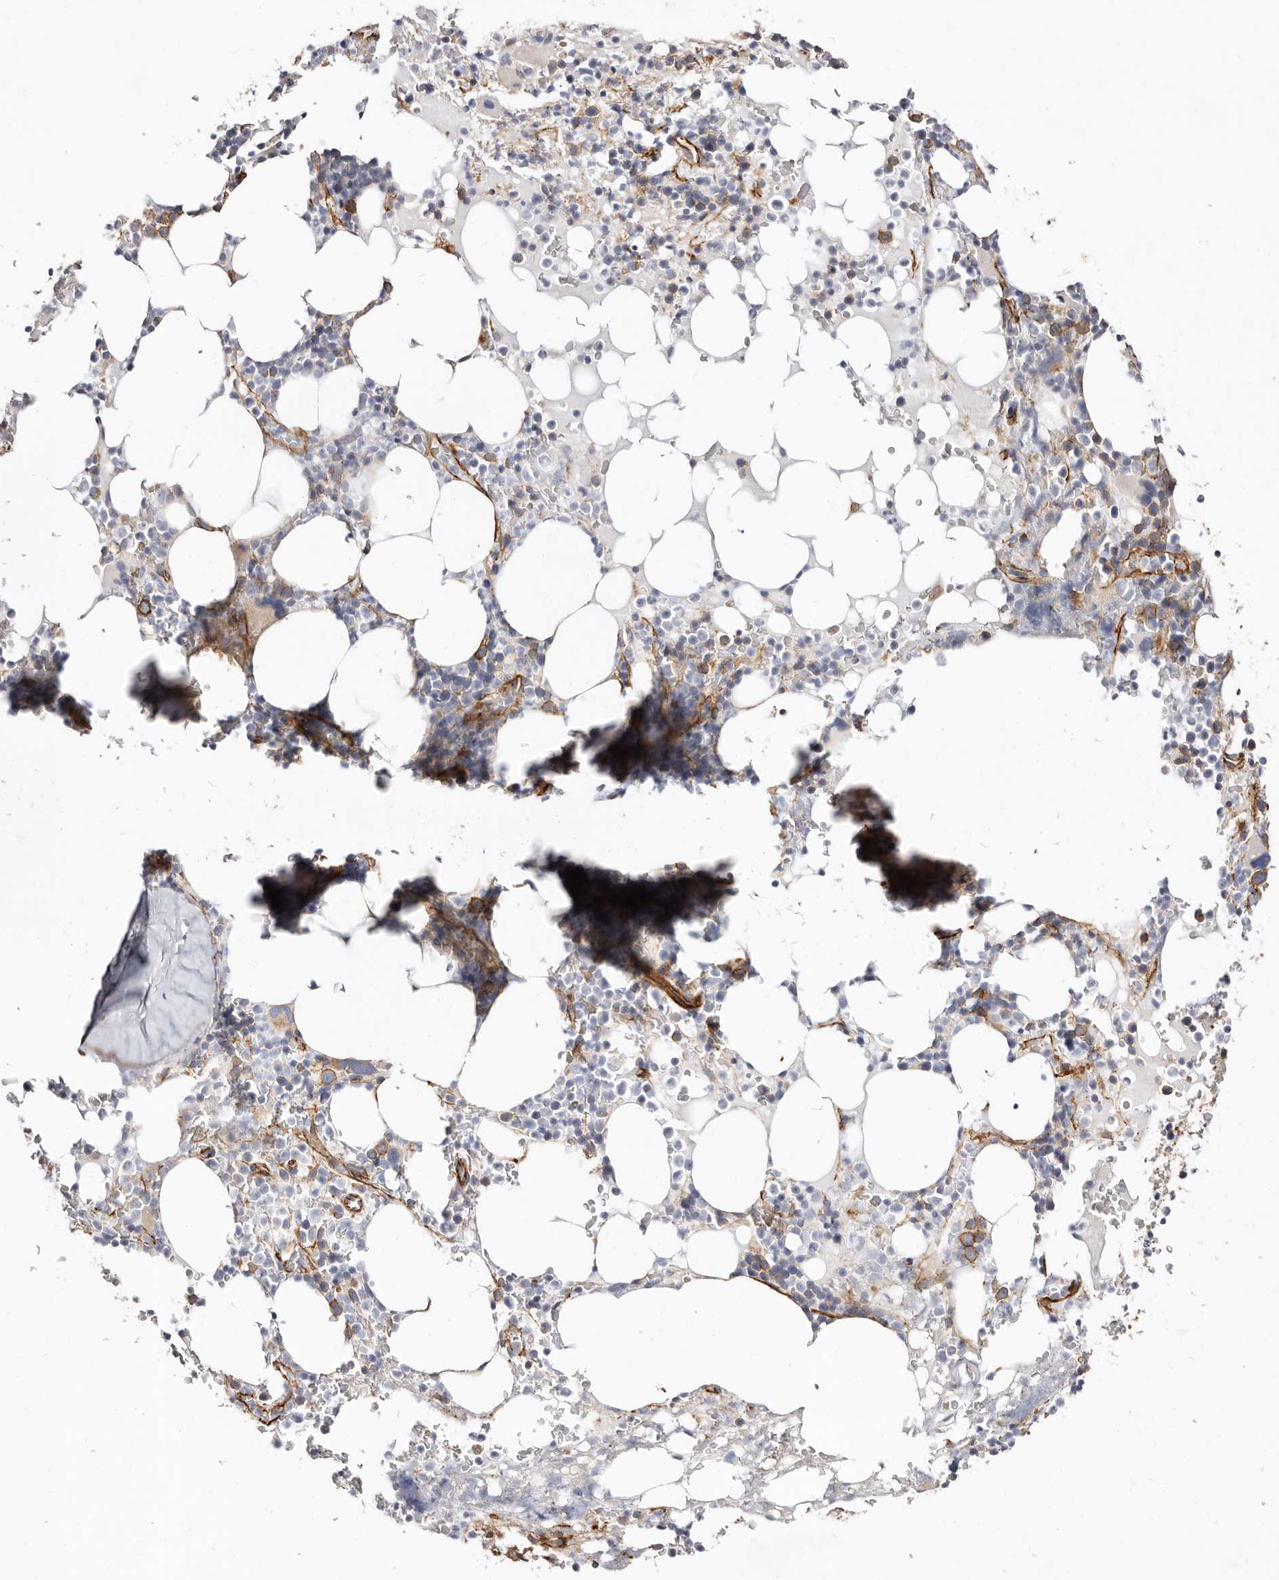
{"staining": {"intensity": "moderate", "quantity": "<25%", "location": "cytoplasmic/membranous"}, "tissue": "bone marrow", "cell_type": "Hematopoietic cells", "image_type": "normal", "snomed": [{"axis": "morphology", "description": "Normal tissue, NOS"}, {"axis": "topography", "description": "Bone marrow"}], "caption": "Protein staining by immunohistochemistry (IHC) demonstrates moderate cytoplasmic/membranous expression in about <25% of hematopoietic cells in normal bone marrow. The staining is performed using DAB brown chromogen to label protein expression. The nuclei are counter-stained blue using hematoxylin.", "gene": "CTNNB1", "patient": {"sex": "male", "age": 58}}